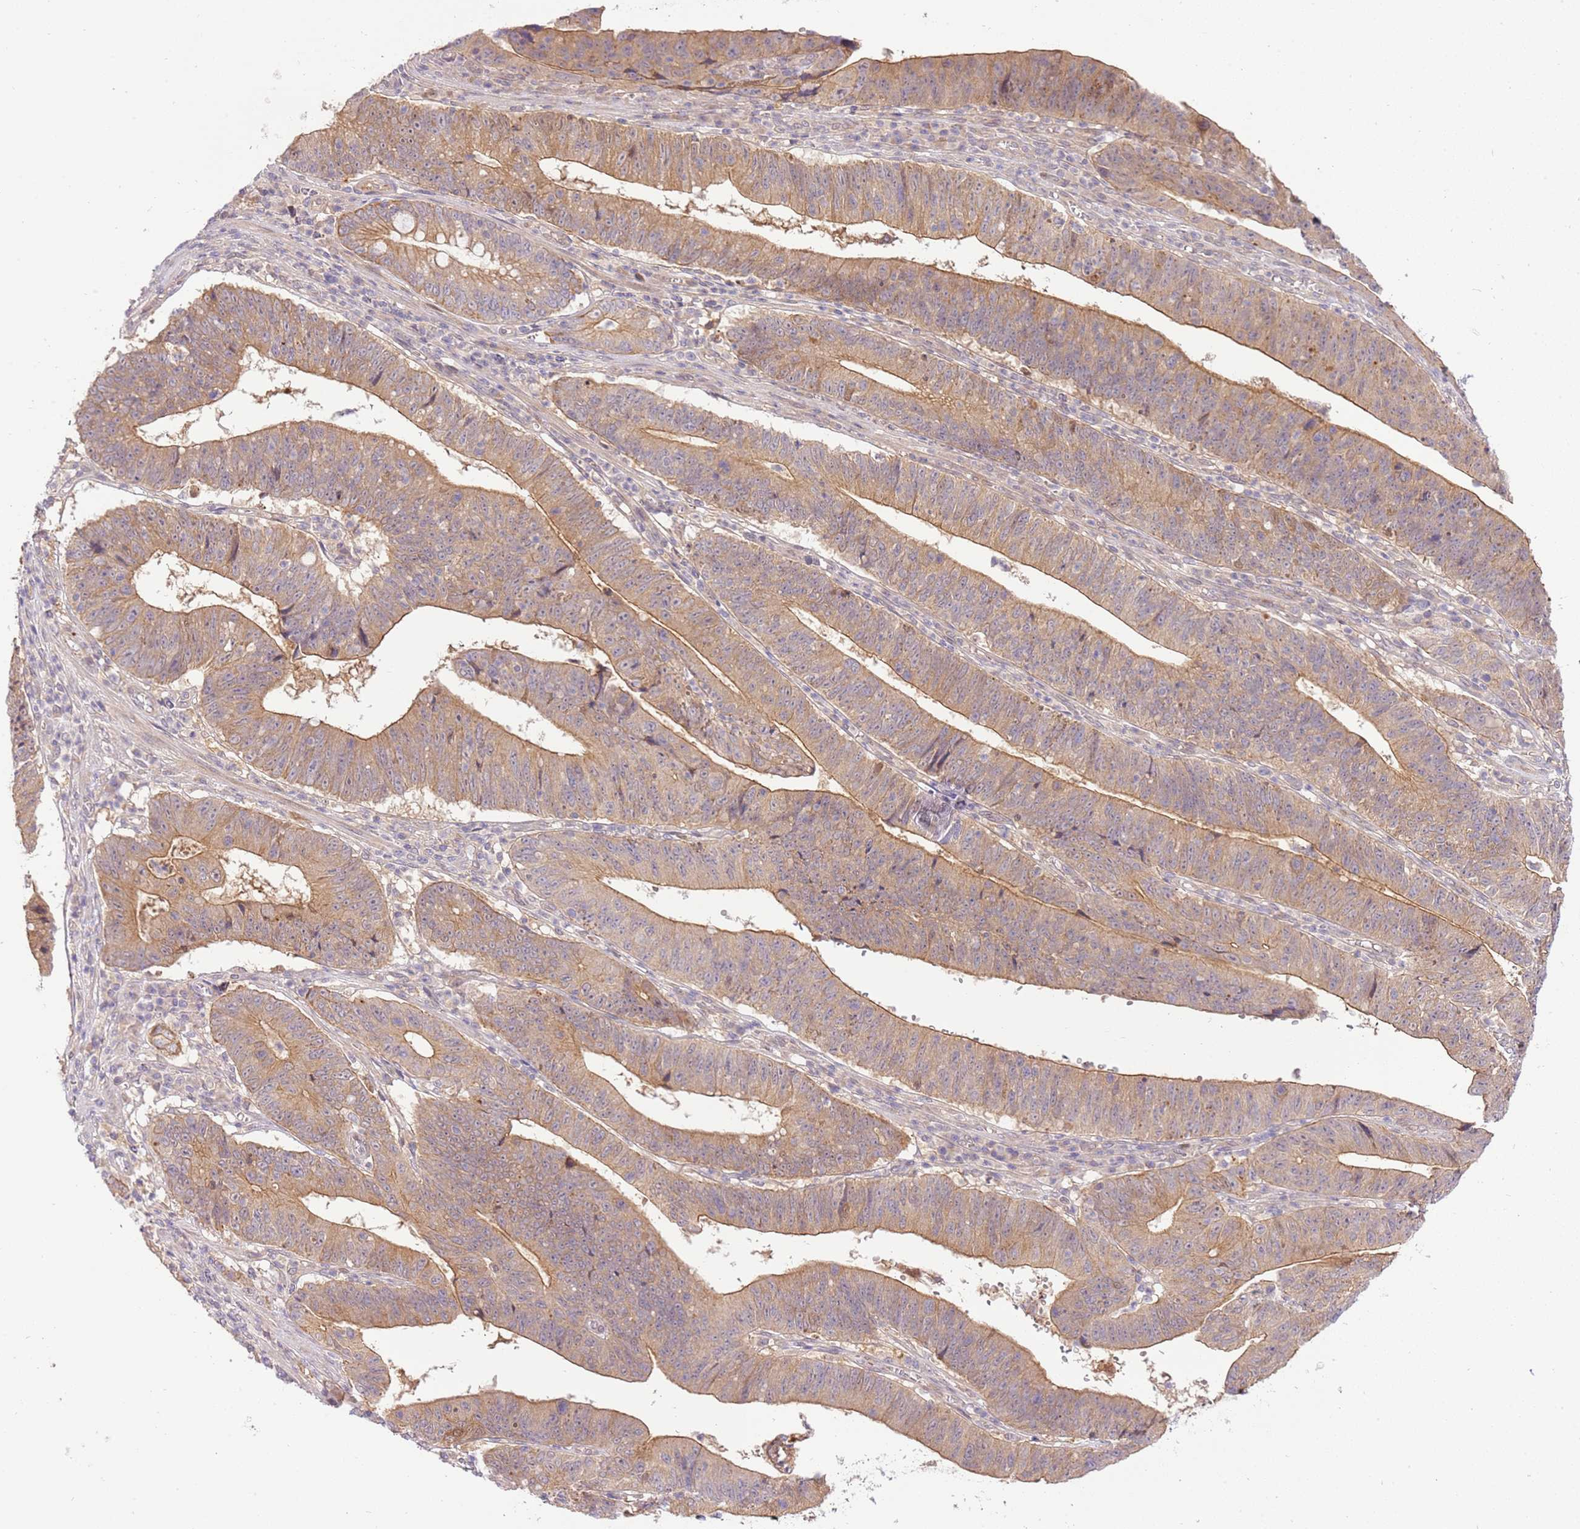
{"staining": {"intensity": "moderate", "quantity": ">75%", "location": "cytoplasmic/membranous"}, "tissue": "stomach cancer", "cell_type": "Tumor cells", "image_type": "cancer", "snomed": [{"axis": "morphology", "description": "Adenocarcinoma, NOS"}, {"axis": "topography", "description": "Stomach"}], "caption": "Stomach adenocarcinoma stained for a protein (brown) shows moderate cytoplasmic/membranous positive positivity in approximately >75% of tumor cells.", "gene": "C8G", "patient": {"sex": "male", "age": 59}}